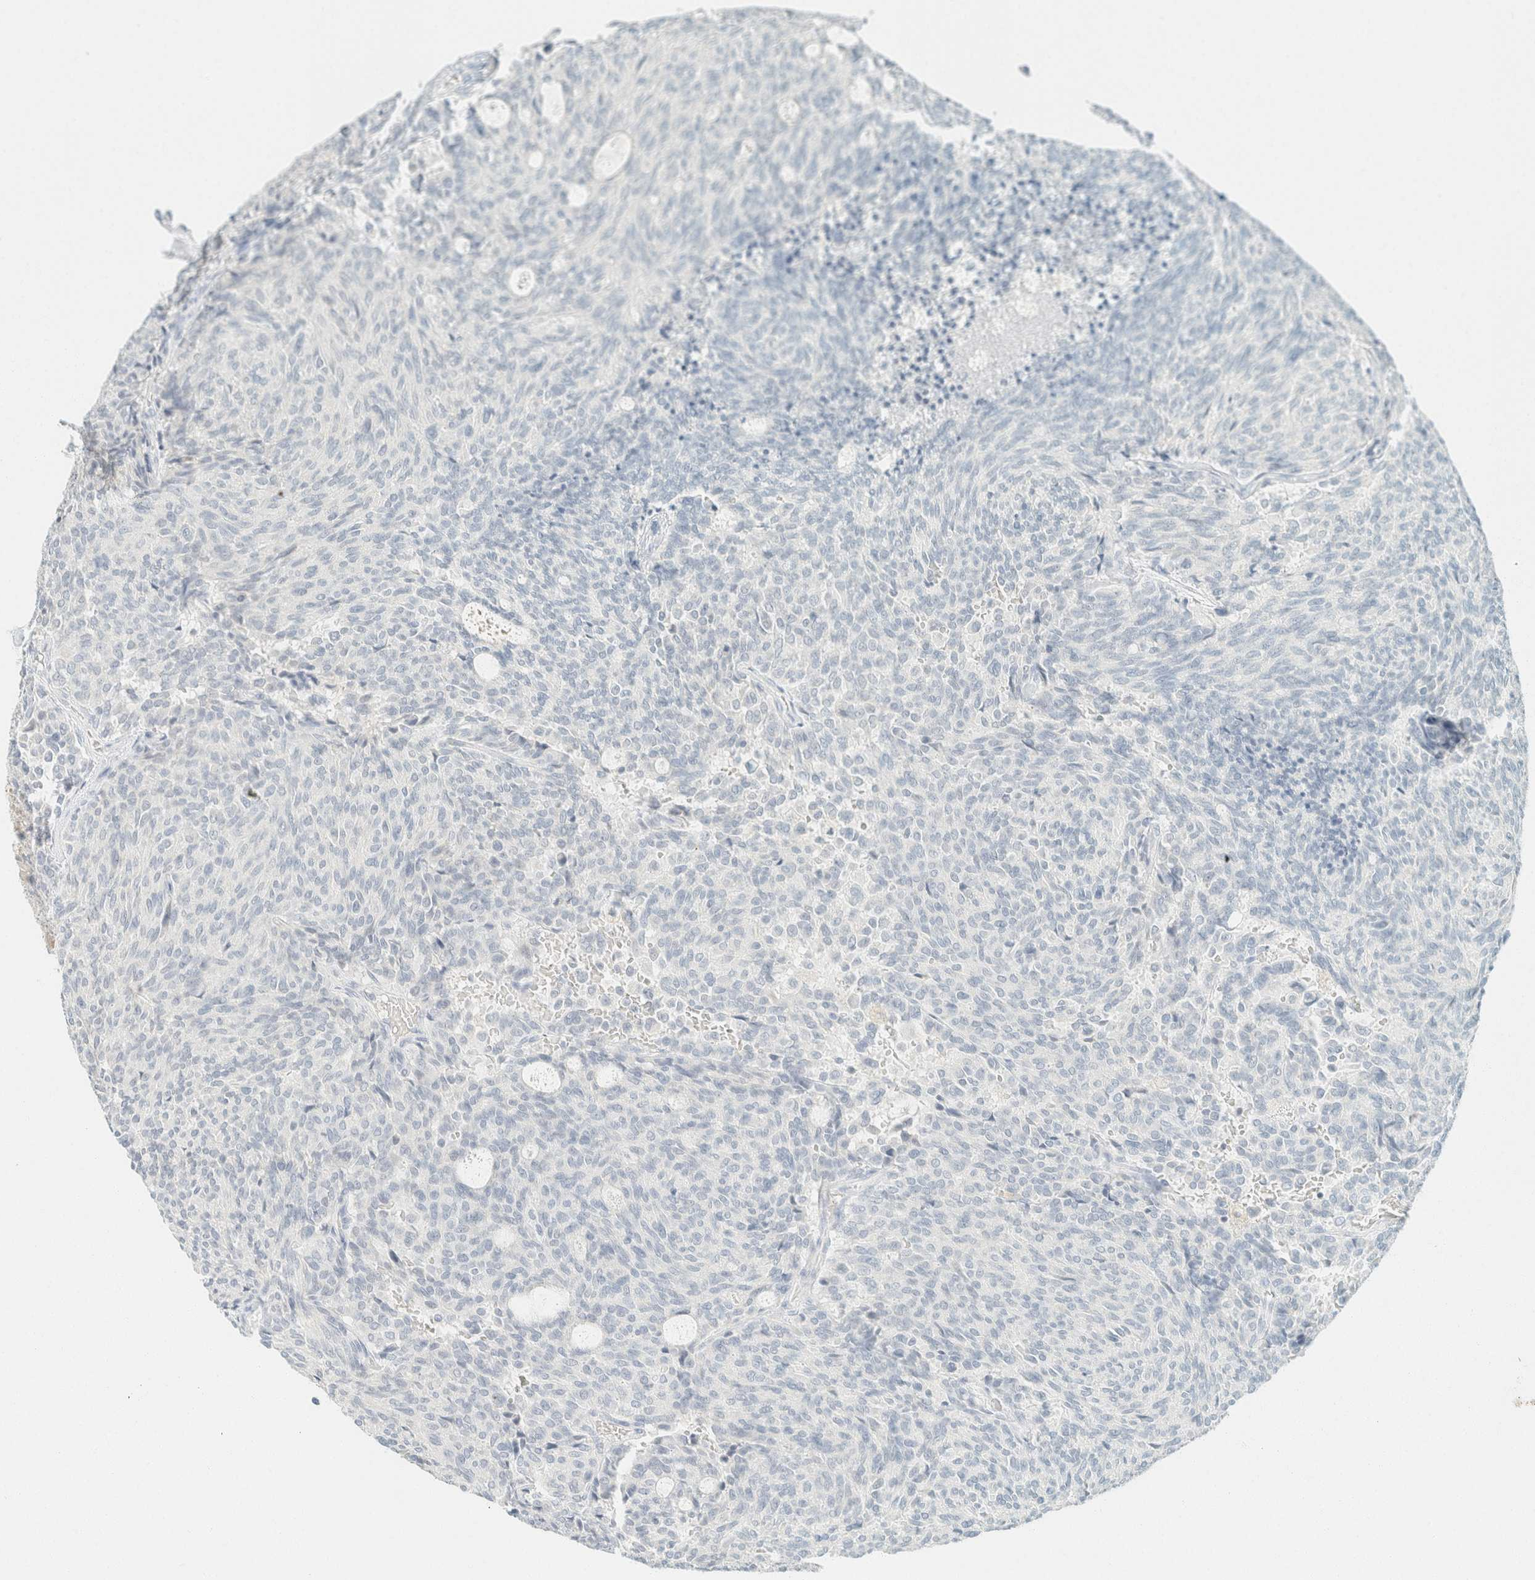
{"staining": {"intensity": "negative", "quantity": "none", "location": "none"}, "tissue": "carcinoid", "cell_type": "Tumor cells", "image_type": "cancer", "snomed": [{"axis": "morphology", "description": "Carcinoid, malignant, NOS"}, {"axis": "topography", "description": "Pancreas"}], "caption": "There is no significant positivity in tumor cells of carcinoid.", "gene": "GPA33", "patient": {"sex": "female", "age": 54}}